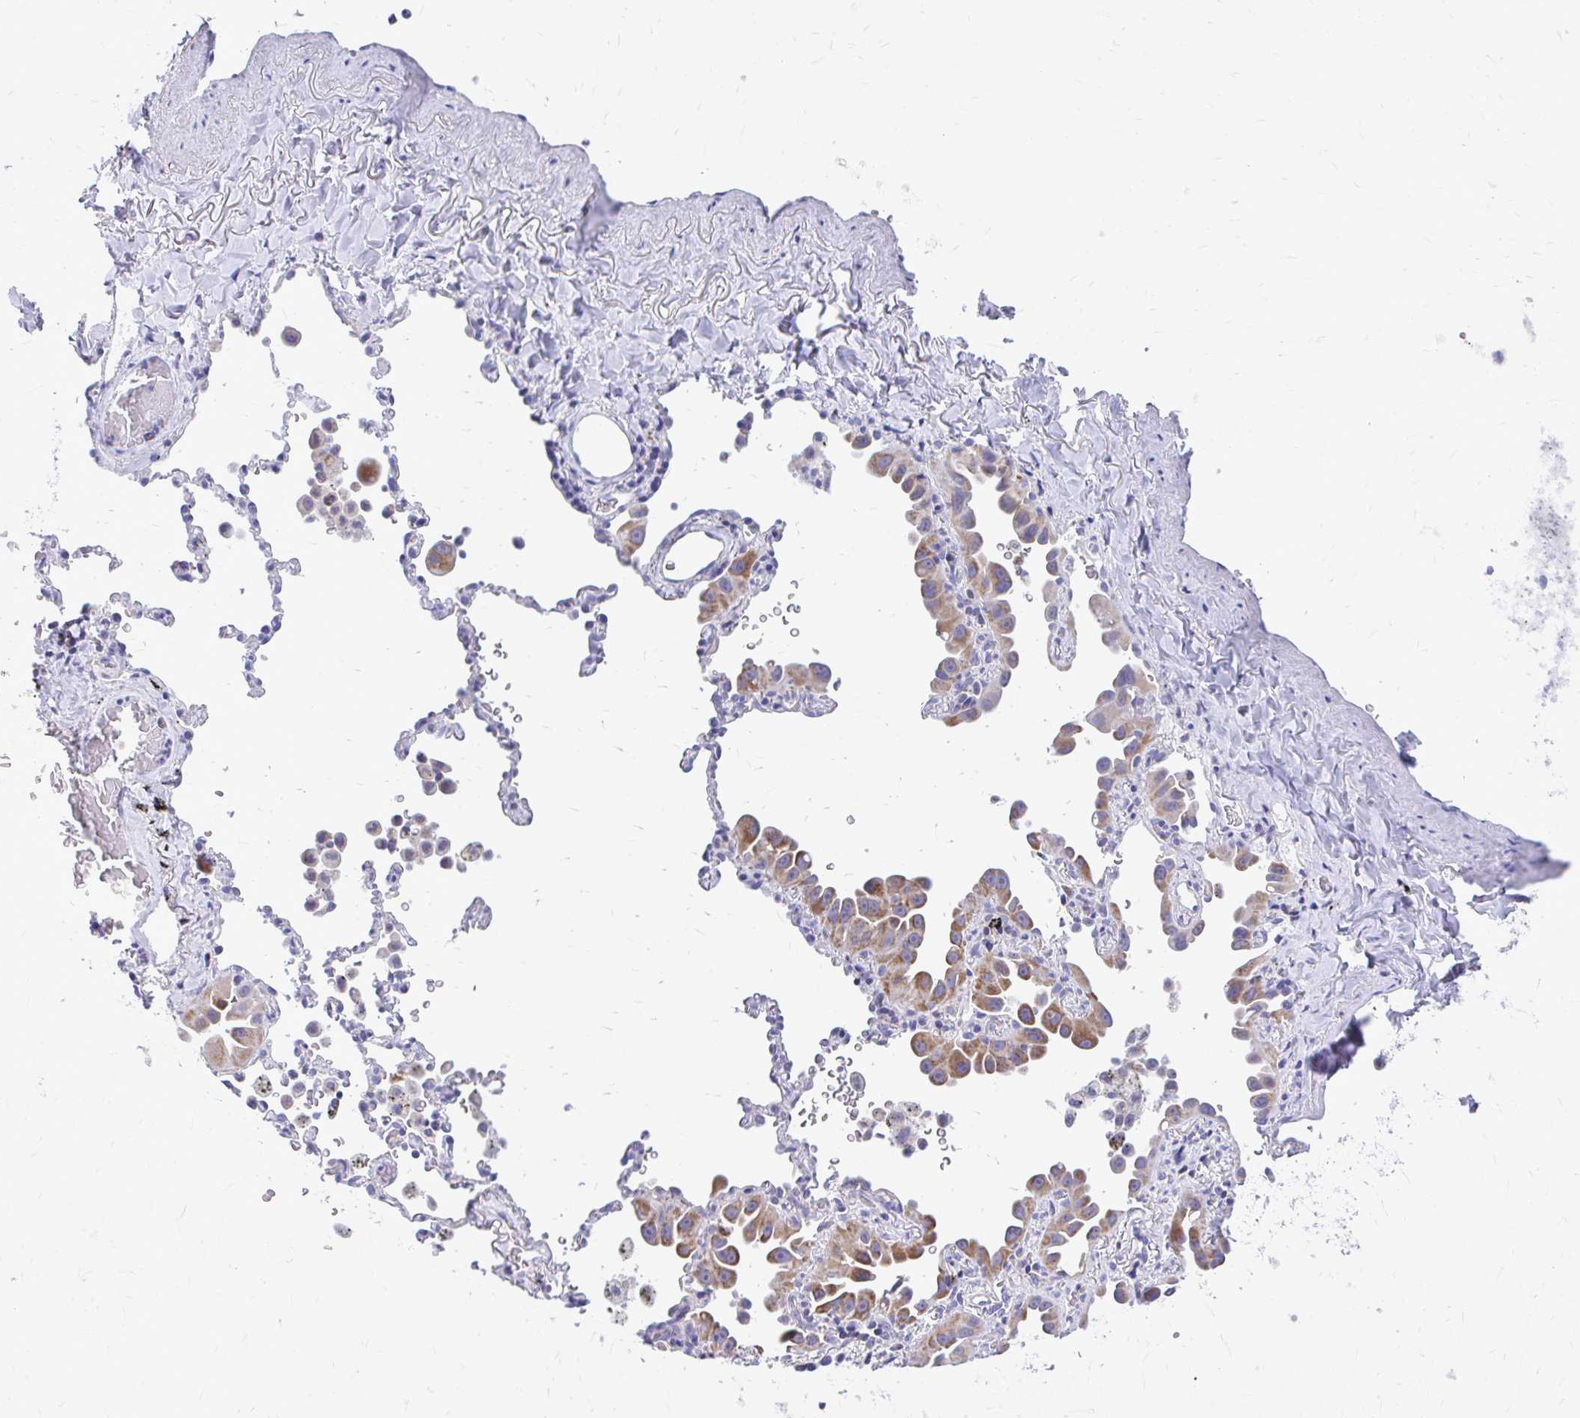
{"staining": {"intensity": "moderate", "quantity": ">75%", "location": "cytoplasmic/membranous"}, "tissue": "lung cancer", "cell_type": "Tumor cells", "image_type": "cancer", "snomed": [{"axis": "morphology", "description": "Adenocarcinoma, NOS"}, {"axis": "topography", "description": "Lung"}], "caption": "The photomicrograph displays a brown stain indicating the presence of a protein in the cytoplasmic/membranous of tumor cells in lung cancer.", "gene": "MRPL19", "patient": {"sex": "male", "age": 68}}